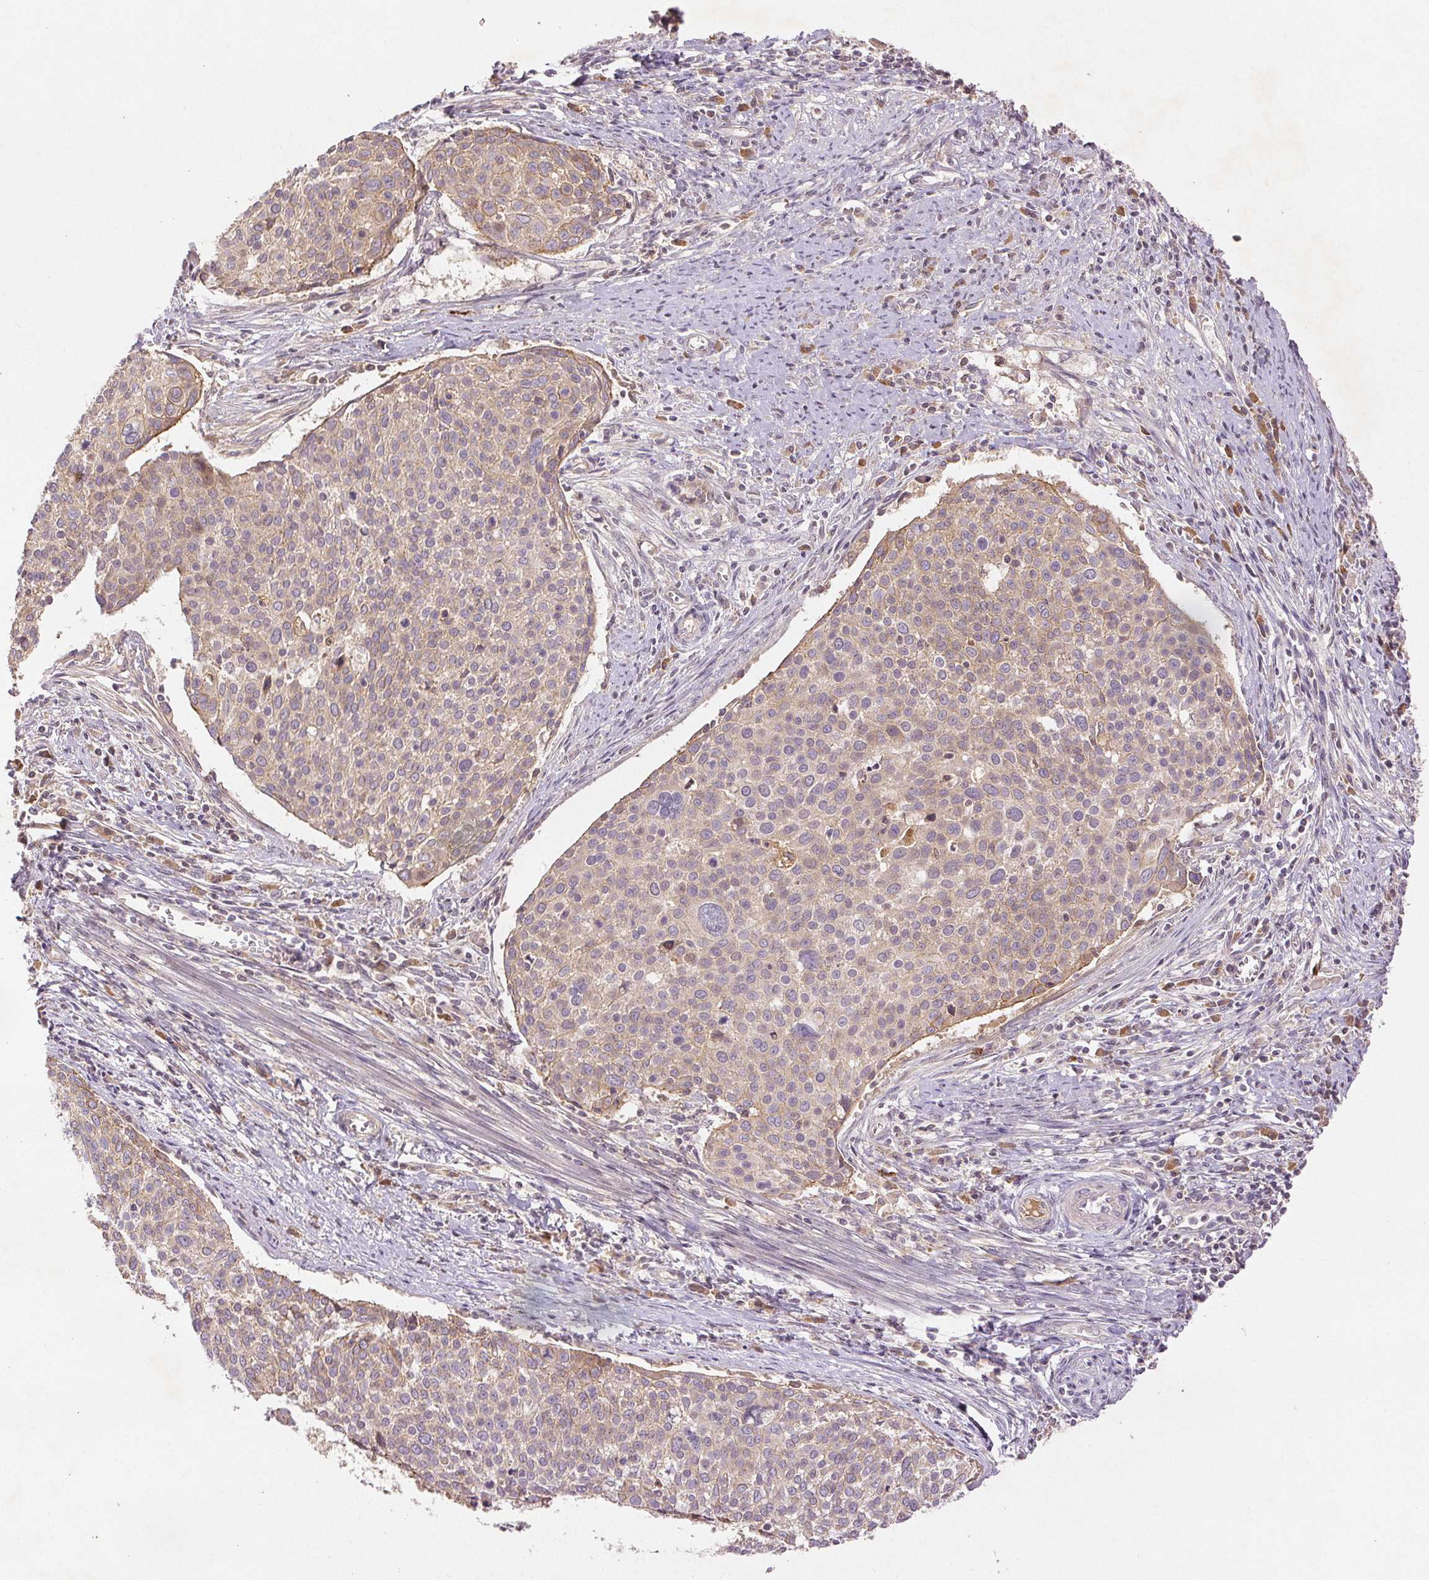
{"staining": {"intensity": "weak", "quantity": "25%-75%", "location": "cytoplasmic/membranous"}, "tissue": "cervical cancer", "cell_type": "Tumor cells", "image_type": "cancer", "snomed": [{"axis": "morphology", "description": "Squamous cell carcinoma, NOS"}, {"axis": "topography", "description": "Cervix"}], "caption": "An IHC photomicrograph of tumor tissue is shown. Protein staining in brown highlights weak cytoplasmic/membranous positivity in cervical squamous cell carcinoma within tumor cells.", "gene": "YIF1B", "patient": {"sex": "female", "age": 39}}